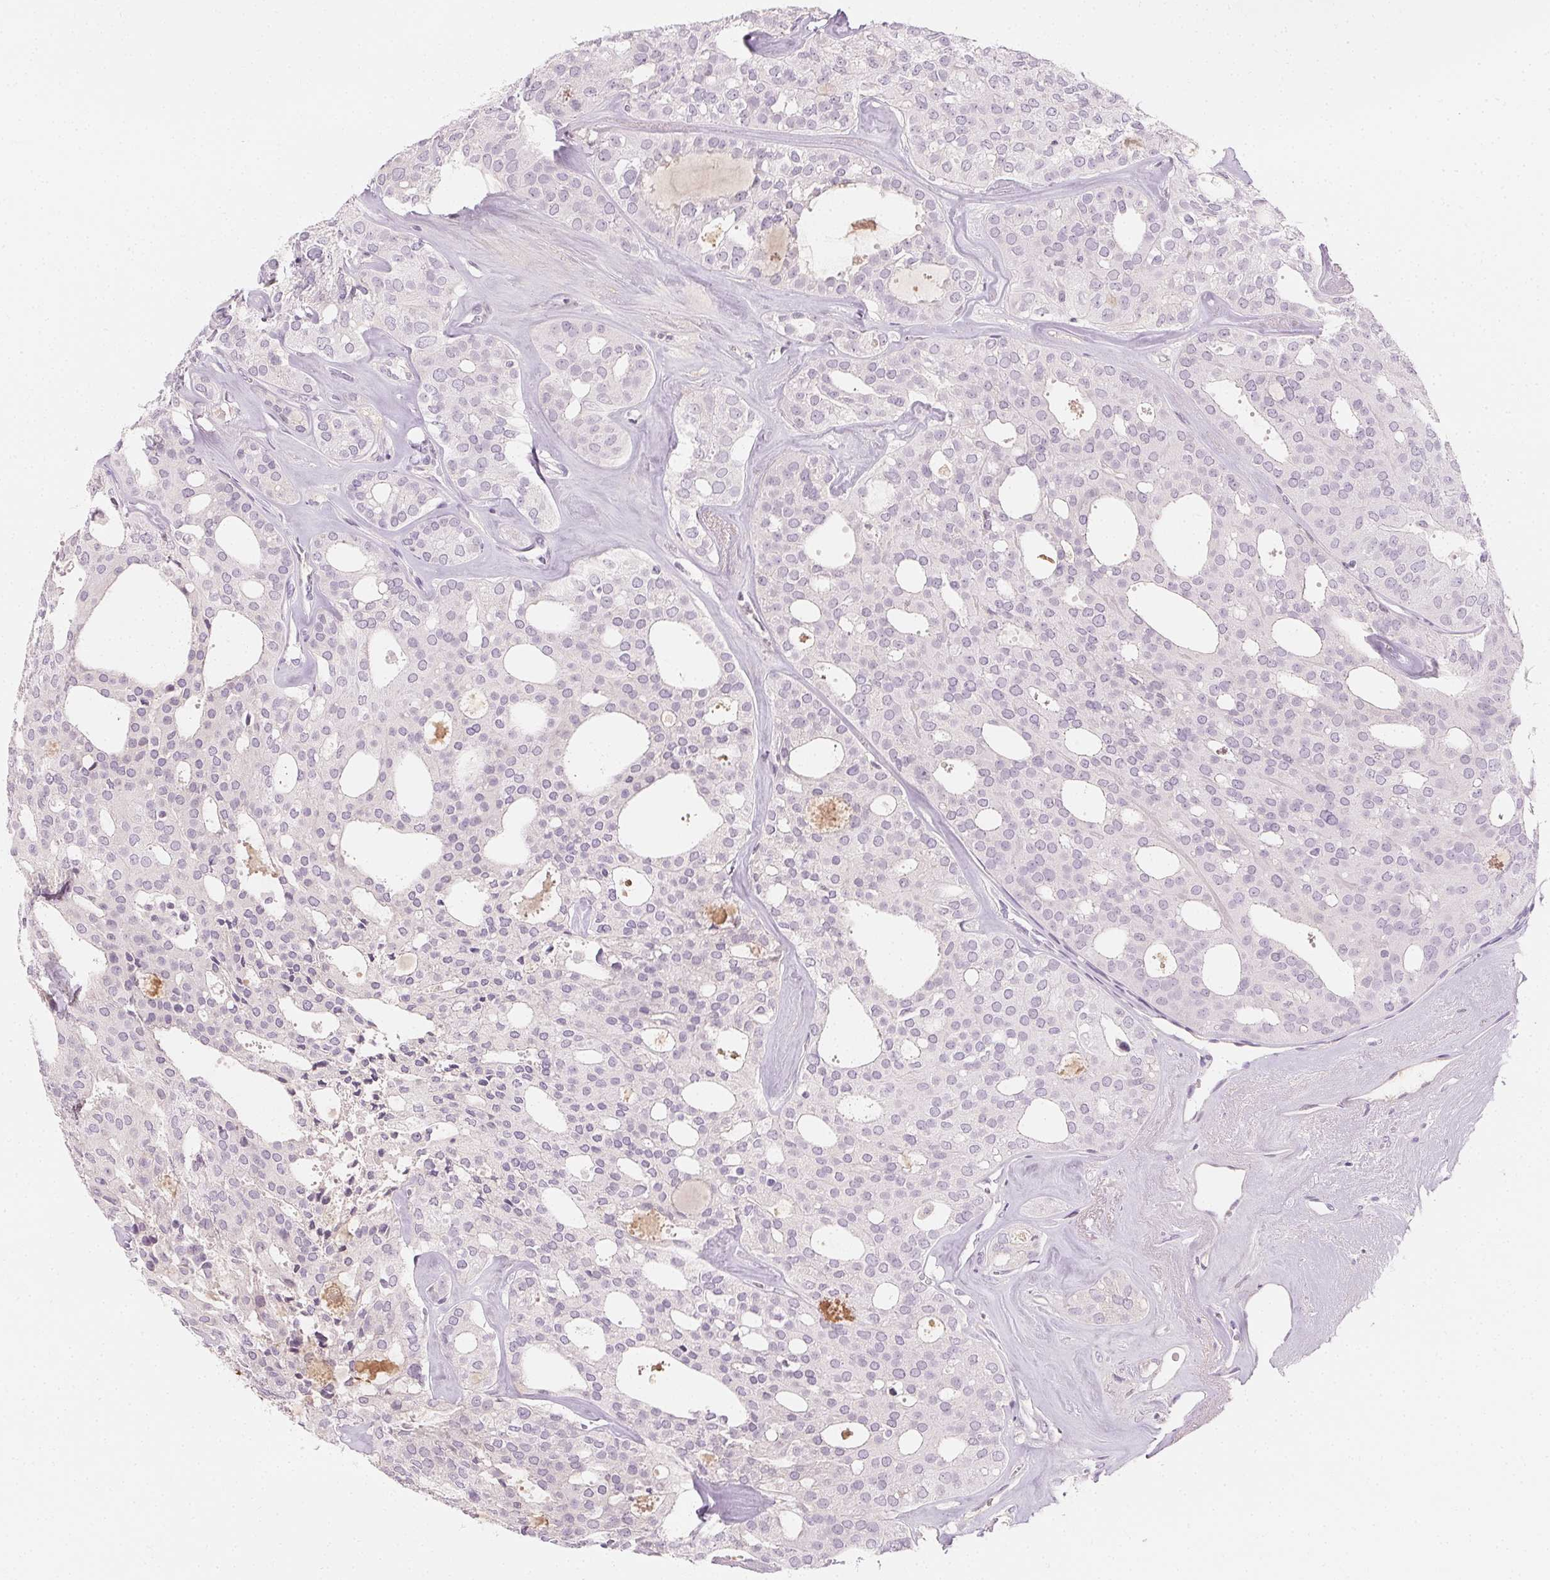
{"staining": {"intensity": "negative", "quantity": "none", "location": "none"}, "tissue": "thyroid cancer", "cell_type": "Tumor cells", "image_type": "cancer", "snomed": [{"axis": "morphology", "description": "Follicular adenoma carcinoma, NOS"}, {"axis": "topography", "description": "Thyroid gland"}], "caption": "Protein analysis of thyroid cancer (follicular adenoma carcinoma) reveals no significant staining in tumor cells.", "gene": "AFM", "patient": {"sex": "male", "age": 75}}